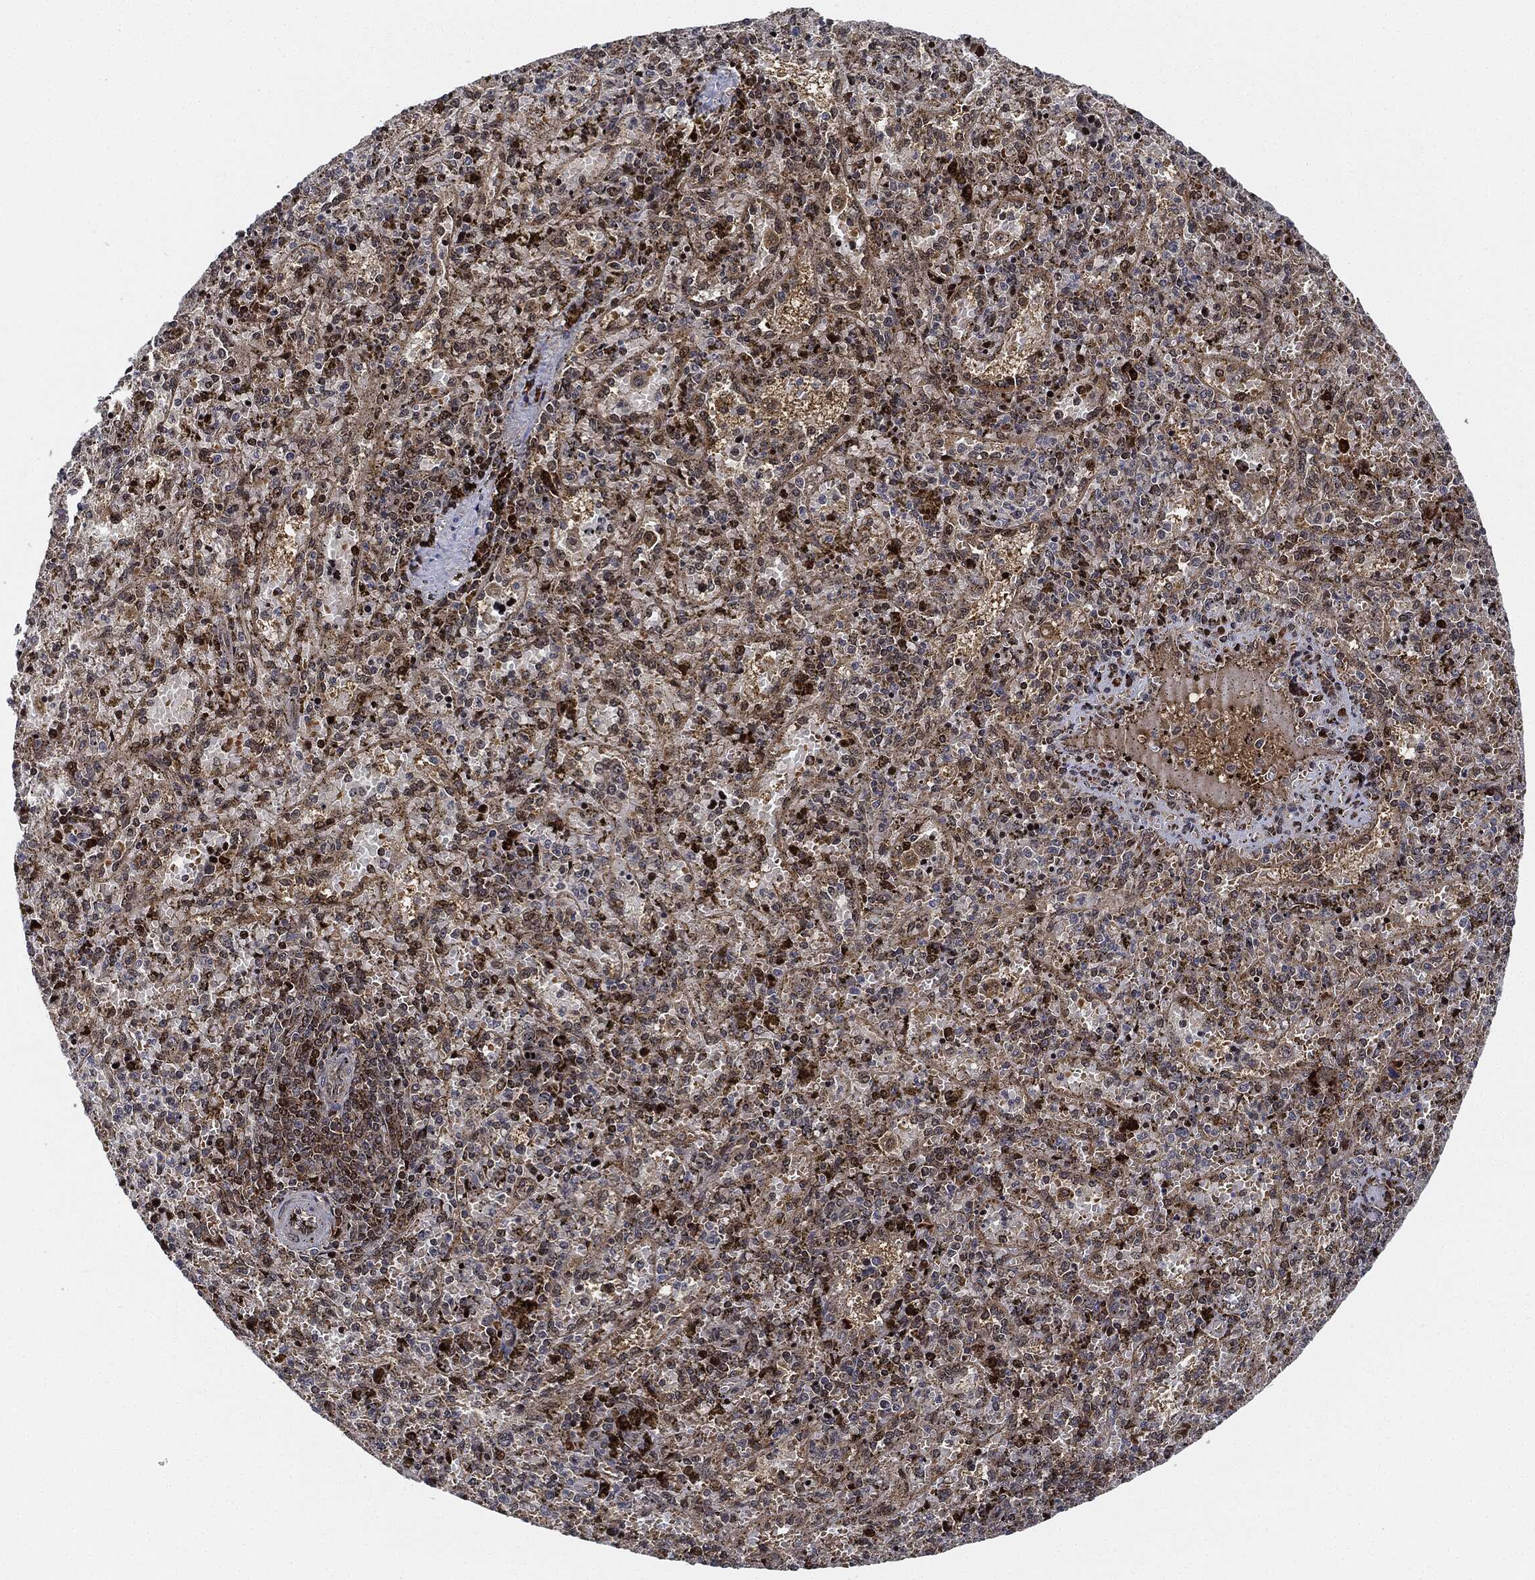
{"staining": {"intensity": "moderate", "quantity": "25%-75%", "location": "cytoplasmic/membranous,nuclear"}, "tissue": "spleen", "cell_type": "Cells in red pulp", "image_type": "normal", "snomed": [{"axis": "morphology", "description": "Normal tissue, NOS"}, {"axis": "topography", "description": "Spleen"}], "caption": "This micrograph shows immunohistochemistry staining of unremarkable human spleen, with medium moderate cytoplasmic/membranous,nuclear expression in about 25%-75% of cells in red pulp.", "gene": "RNASEL", "patient": {"sex": "female", "age": 50}}